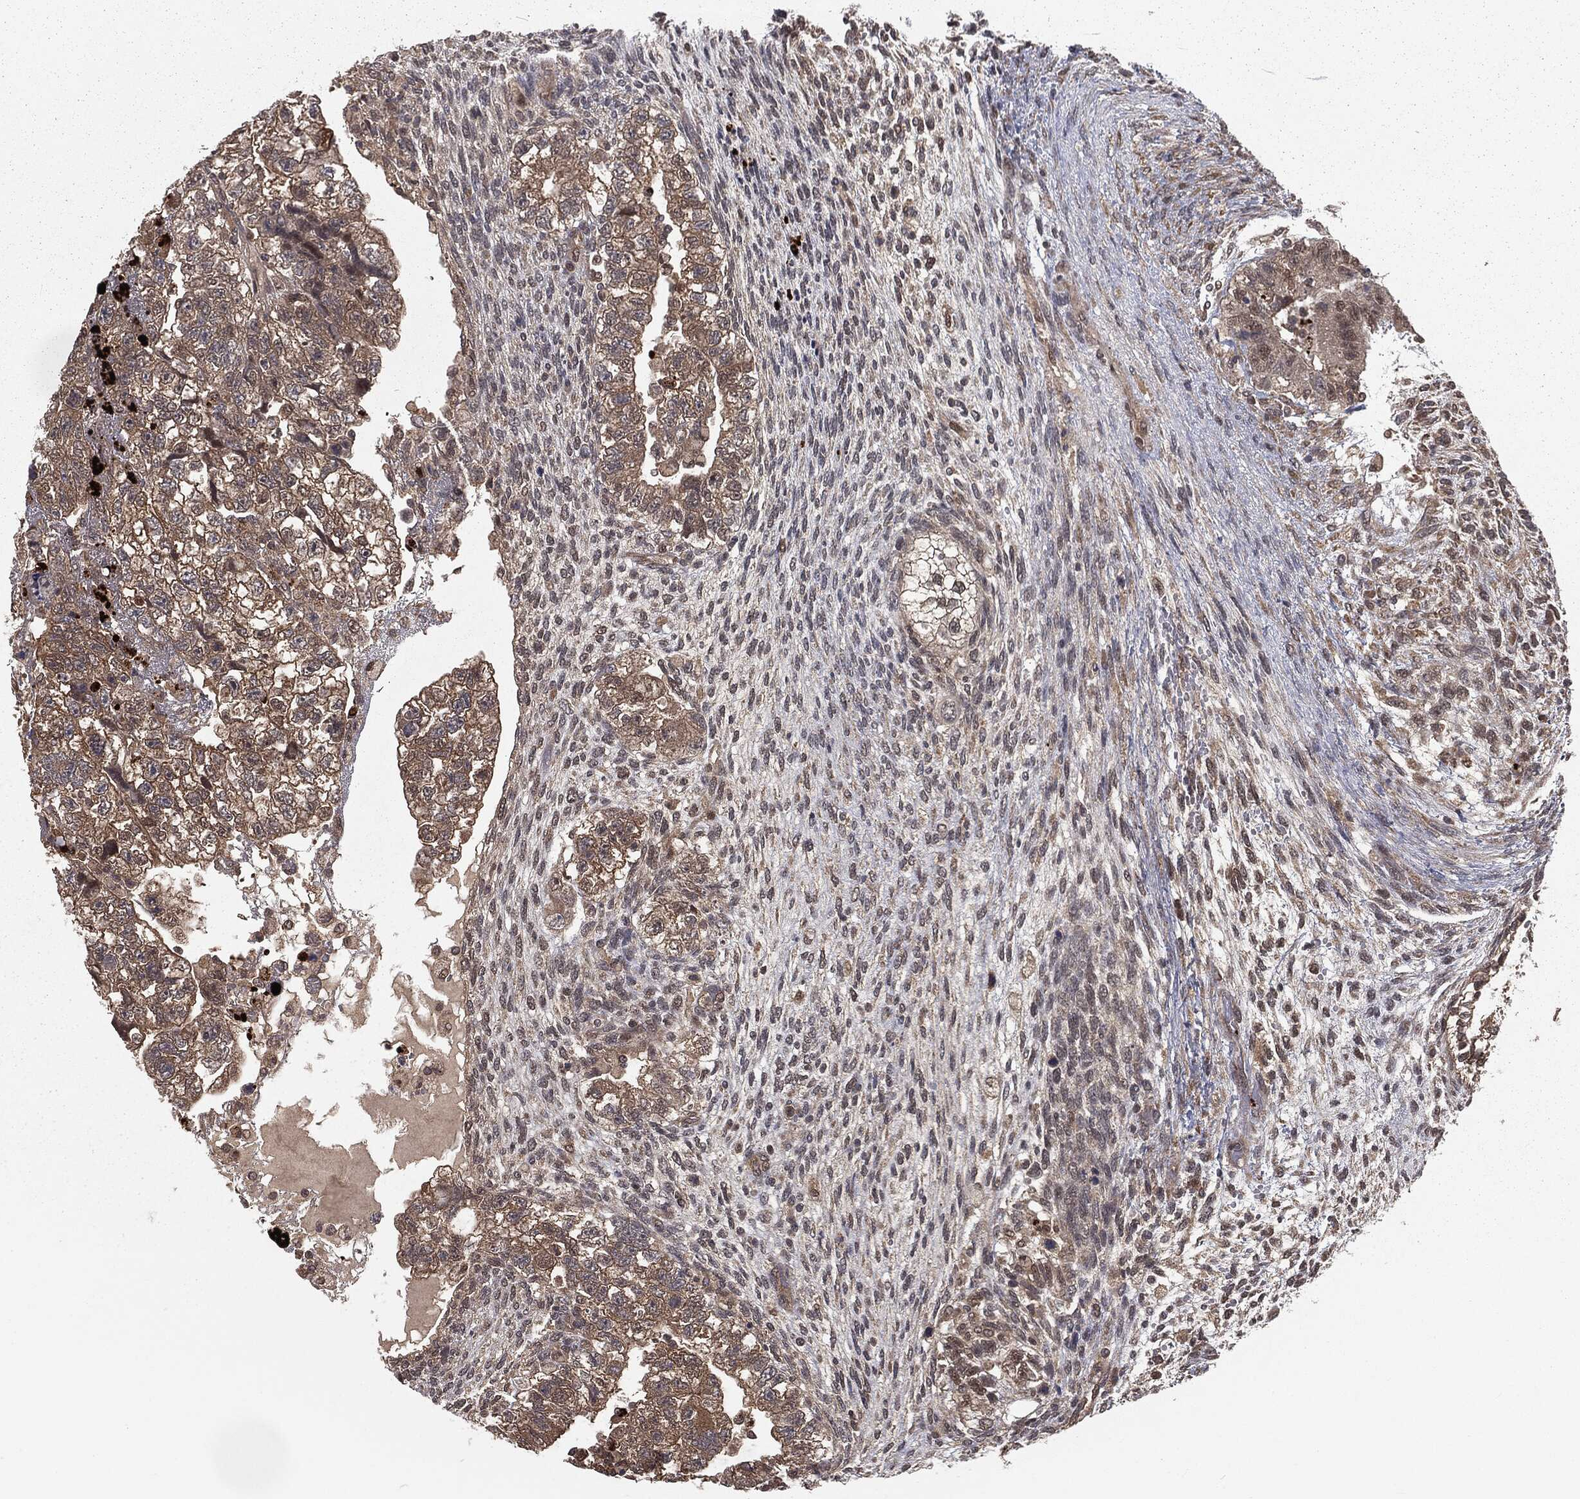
{"staining": {"intensity": "weak", "quantity": ">75%", "location": "cytoplasmic/membranous"}, "tissue": "testis cancer", "cell_type": "Tumor cells", "image_type": "cancer", "snomed": [{"axis": "morphology", "description": "Normal tissue, NOS"}, {"axis": "morphology", "description": "Carcinoma, Embryonal, NOS"}, {"axis": "topography", "description": "Testis"}], "caption": "Tumor cells display low levels of weak cytoplasmic/membranous expression in approximately >75% of cells in human testis cancer.", "gene": "FBXO7", "patient": {"sex": "male", "age": 36}}